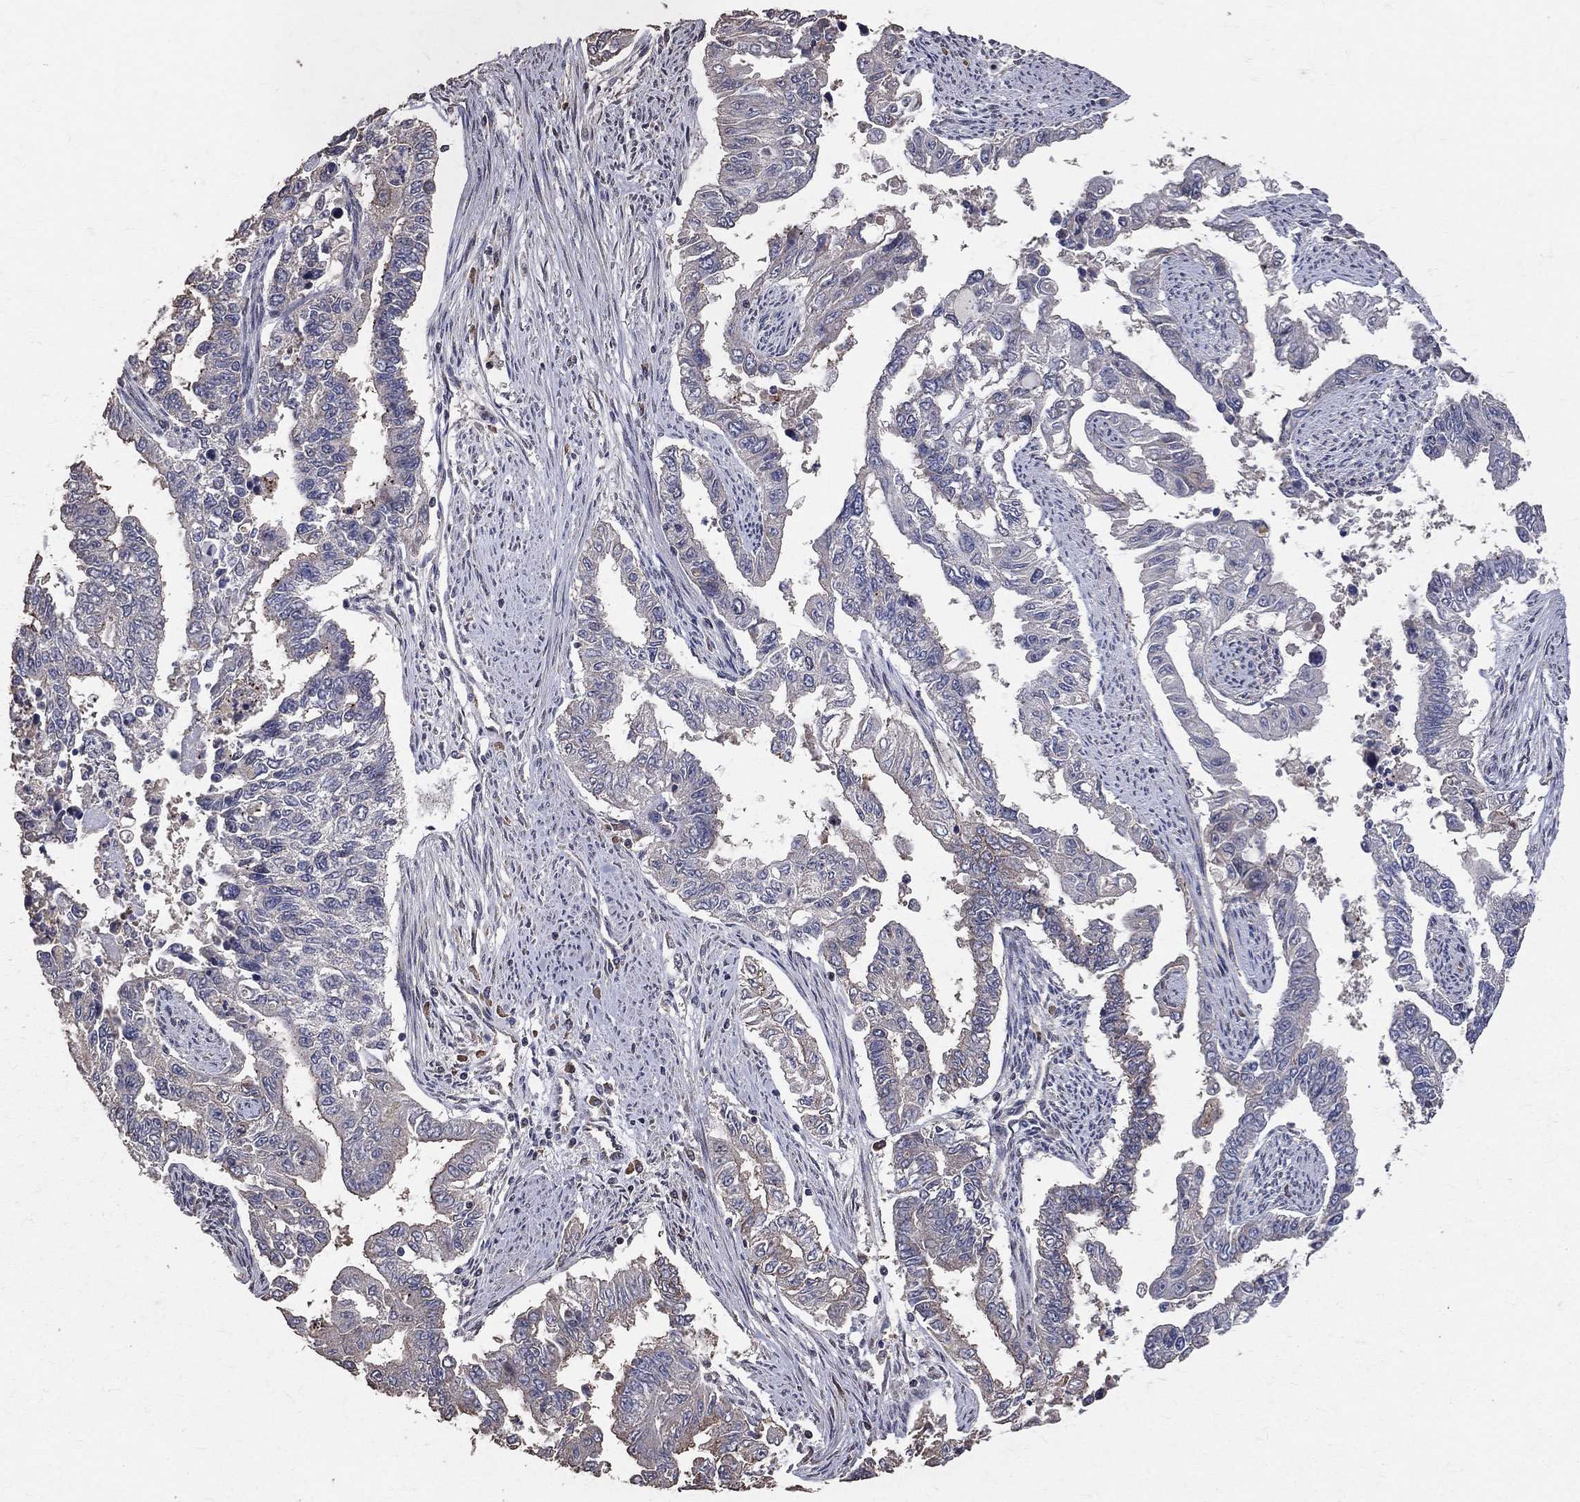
{"staining": {"intensity": "weak", "quantity": "<25%", "location": "cytoplasmic/membranous"}, "tissue": "endometrial cancer", "cell_type": "Tumor cells", "image_type": "cancer", "snomed": [{"axis": "morphology", "description": "Adenocarcinoma, NOS"}, {"axis": "topography", "description": "Uterus"}], "caption": "The histopathology image exhibits no significant staining in tumor cells of endometrial adenocarcinoma. (Brightfield microscopy of DAB (3,3'-diaminobenzidine) IHC at high magnification).", "gene": "LY6K", "patient": {"sex": "female", "age": 59}}